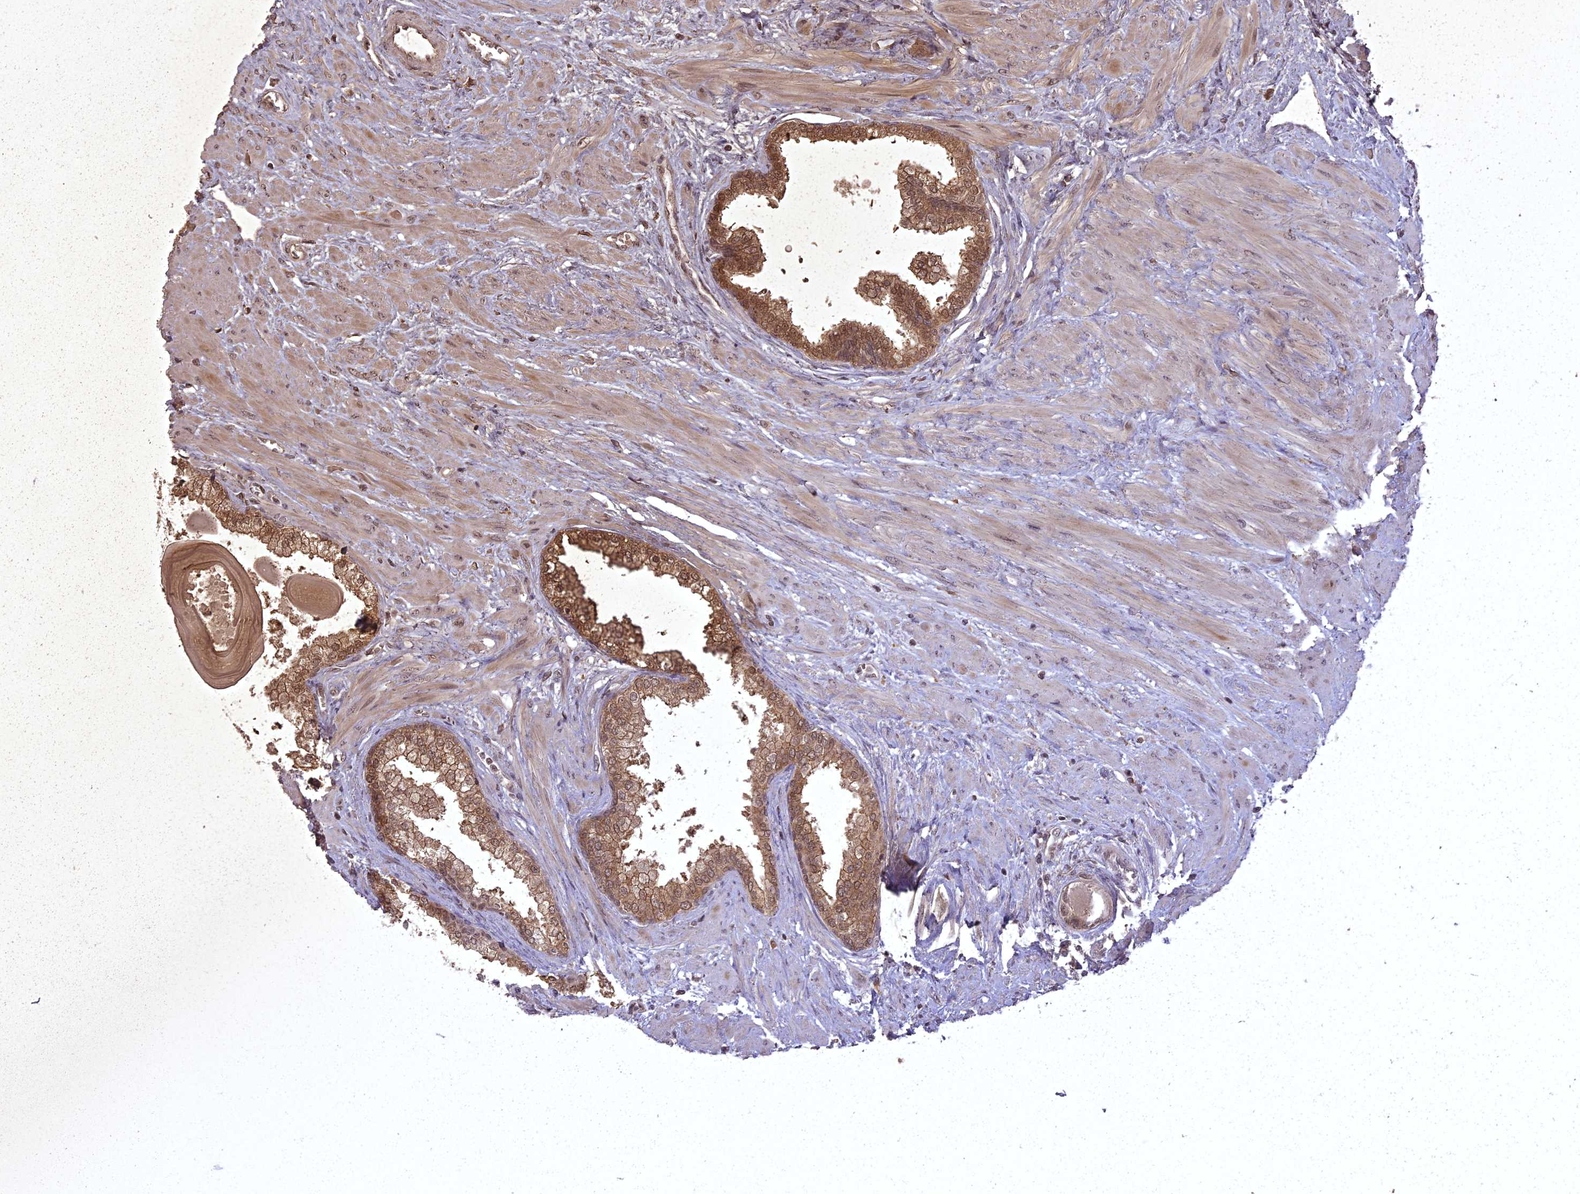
{"staining": {"intensity": "moderate", "quantity": ">75%", "location": "cytoplasmic/membranous,nuclear"}, "tissue": "prostate", "cell_type": "Glandular cells", "image_type": "normal", "snomed": [{"axis": "morphology", "description": "Normal tissue, NOS"}, {"axis": "topography", "description": "Prostate"}], "caption": "Immunohistochemical staining of normal prostate displays medium levels of moderate cytoplasmic/membranous,nuclear expression in approximately >75% of glandular cells. The protein is stained brown, and the nuclei are stained in blue (DAB (3,3'-diaminobenzidine) IHC with brightfield microscopy, high magnification).", "gene": "ING5", "patient": {"sex": "male", "age": 57}}